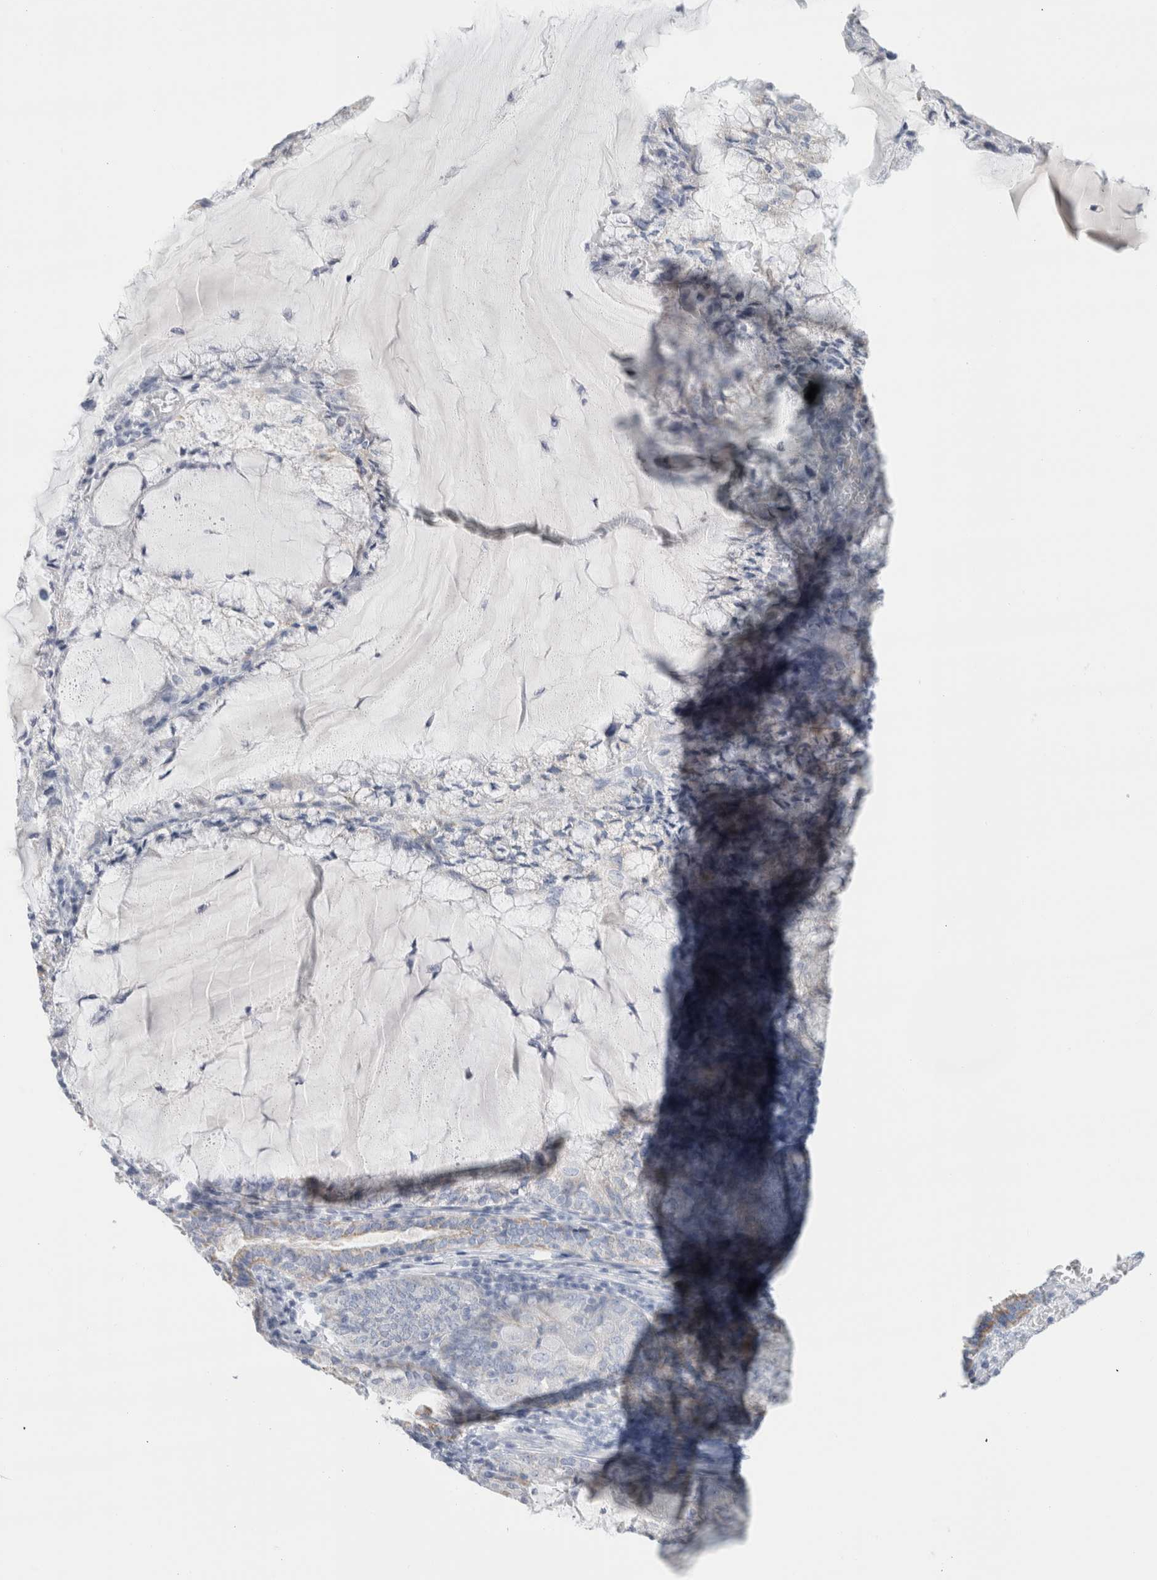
{"staining": {"intensity": "negative", "quantity": "none", "location": "none"}, "tissue": "endometrial cancer", "cell_type": "Tumor cells", "image_type": "cancer", "snomed": [{"axis": "morphology", "description": "Adenocarcinoma, NOS"}, {"axis": "topography", "description": "Endometrium"}], "caption": "This is an immunohistochemistry photomicrograph of human endometrial cancer (adenocarcinoma). There is no positivity in tumor cells.", "gene": "ECHDC2", "patient": {"sex": "female", "age": 81}}